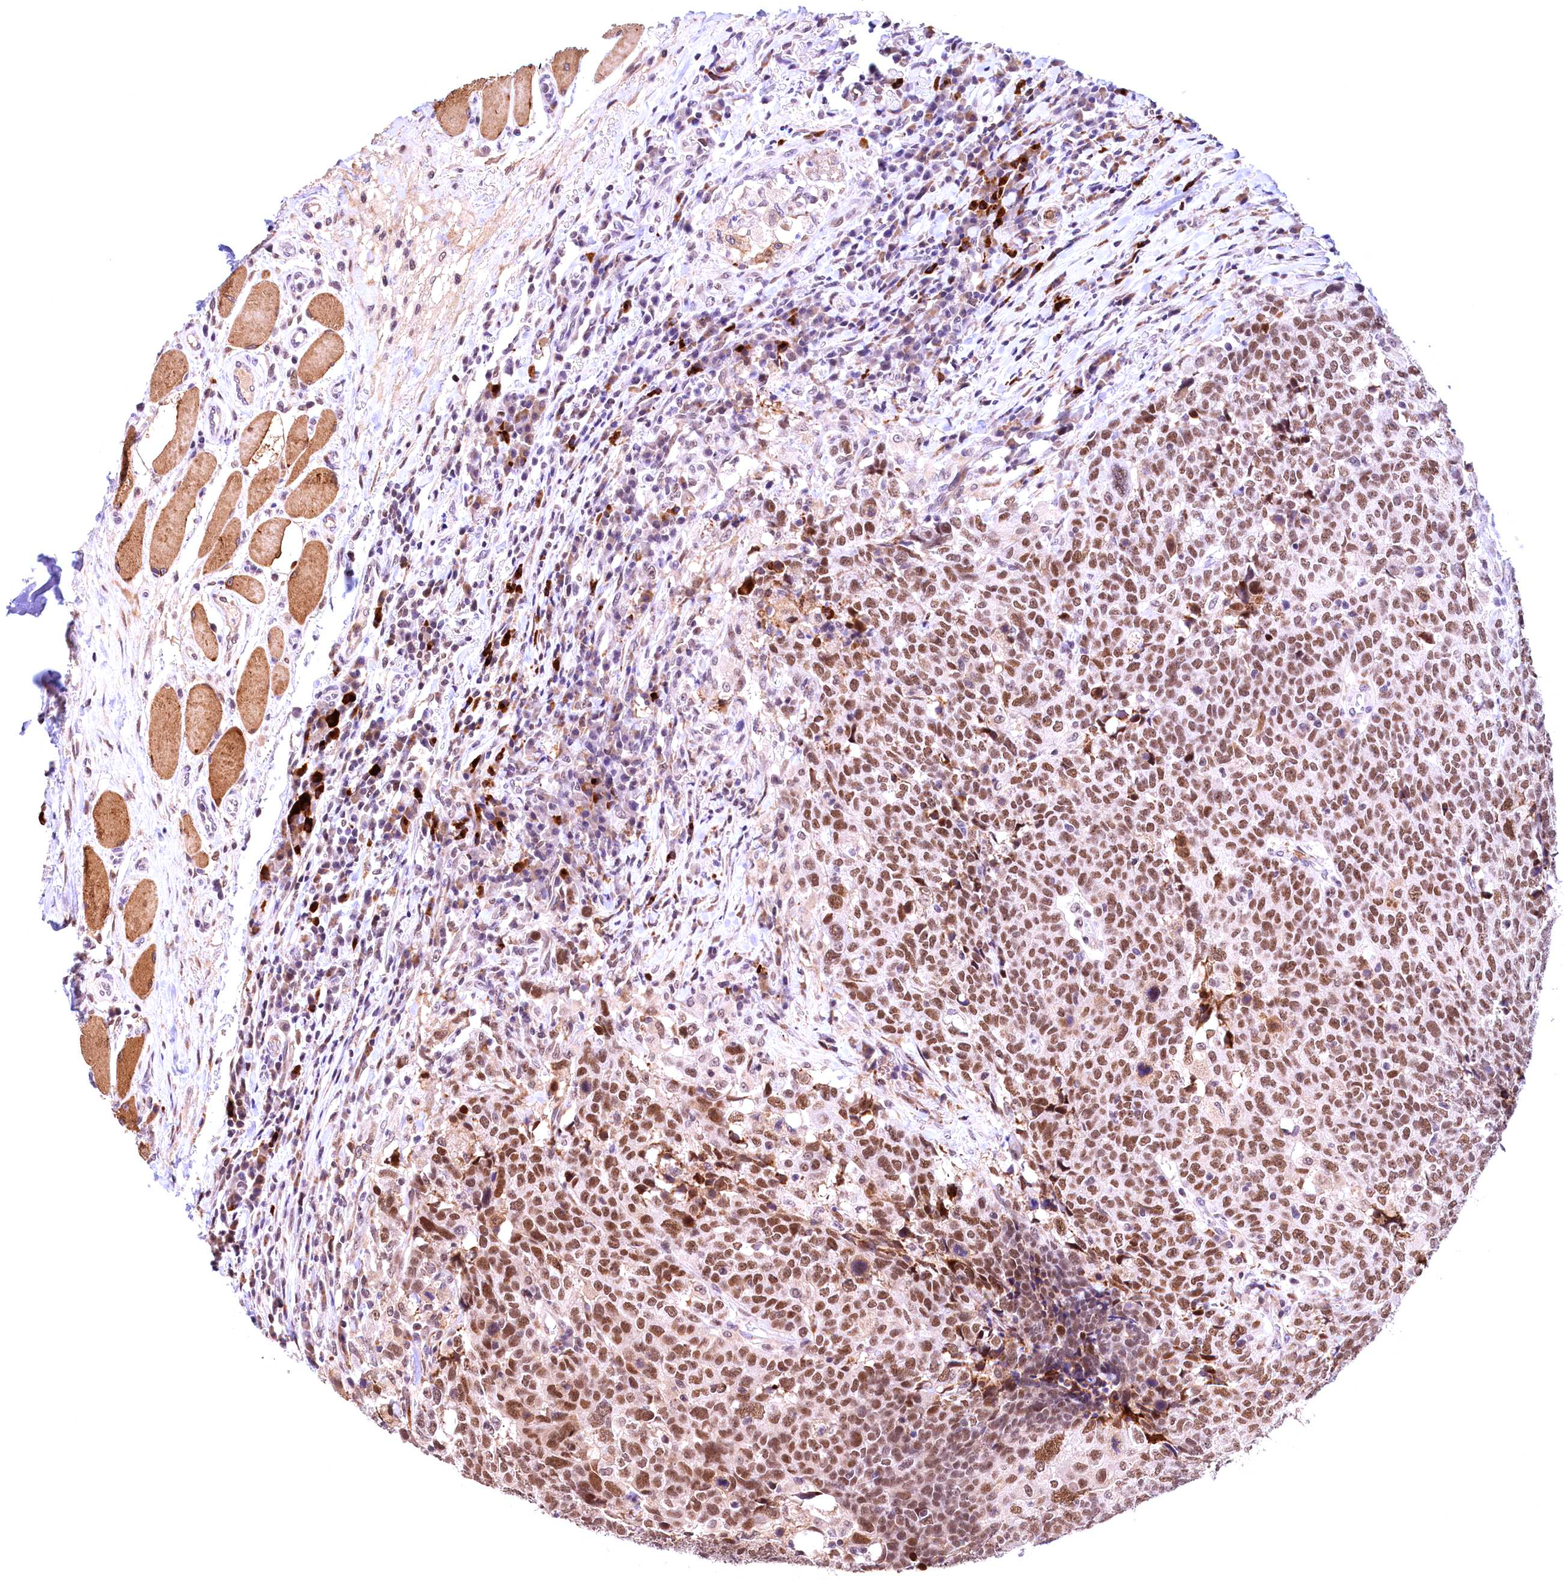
{"staining": {"intensity": "moderate", "quantity": ">75%", "location": "nuclear"}, "tissue": "head and neck cancer", "cell_type": "Tumor cells", "image_type": "cancer", "snomed": [{"axis": "morphology", "description": "Squamous cell carcinoma, NOS"}, {"axis": "topography", "description": "Head-Neck"}], "caption": "Head and neck cancer tissue demonstrates moderate nuclear staining in approximately >75% of tumor cells, visualized by immunohistochemistry. (DAB (3,3'-diaminobenzidine) IHC, brown staining for protein, blue staining for nuclei).", "gene": "FBXO45", "patient": {"sex": "male", "age": 66}}